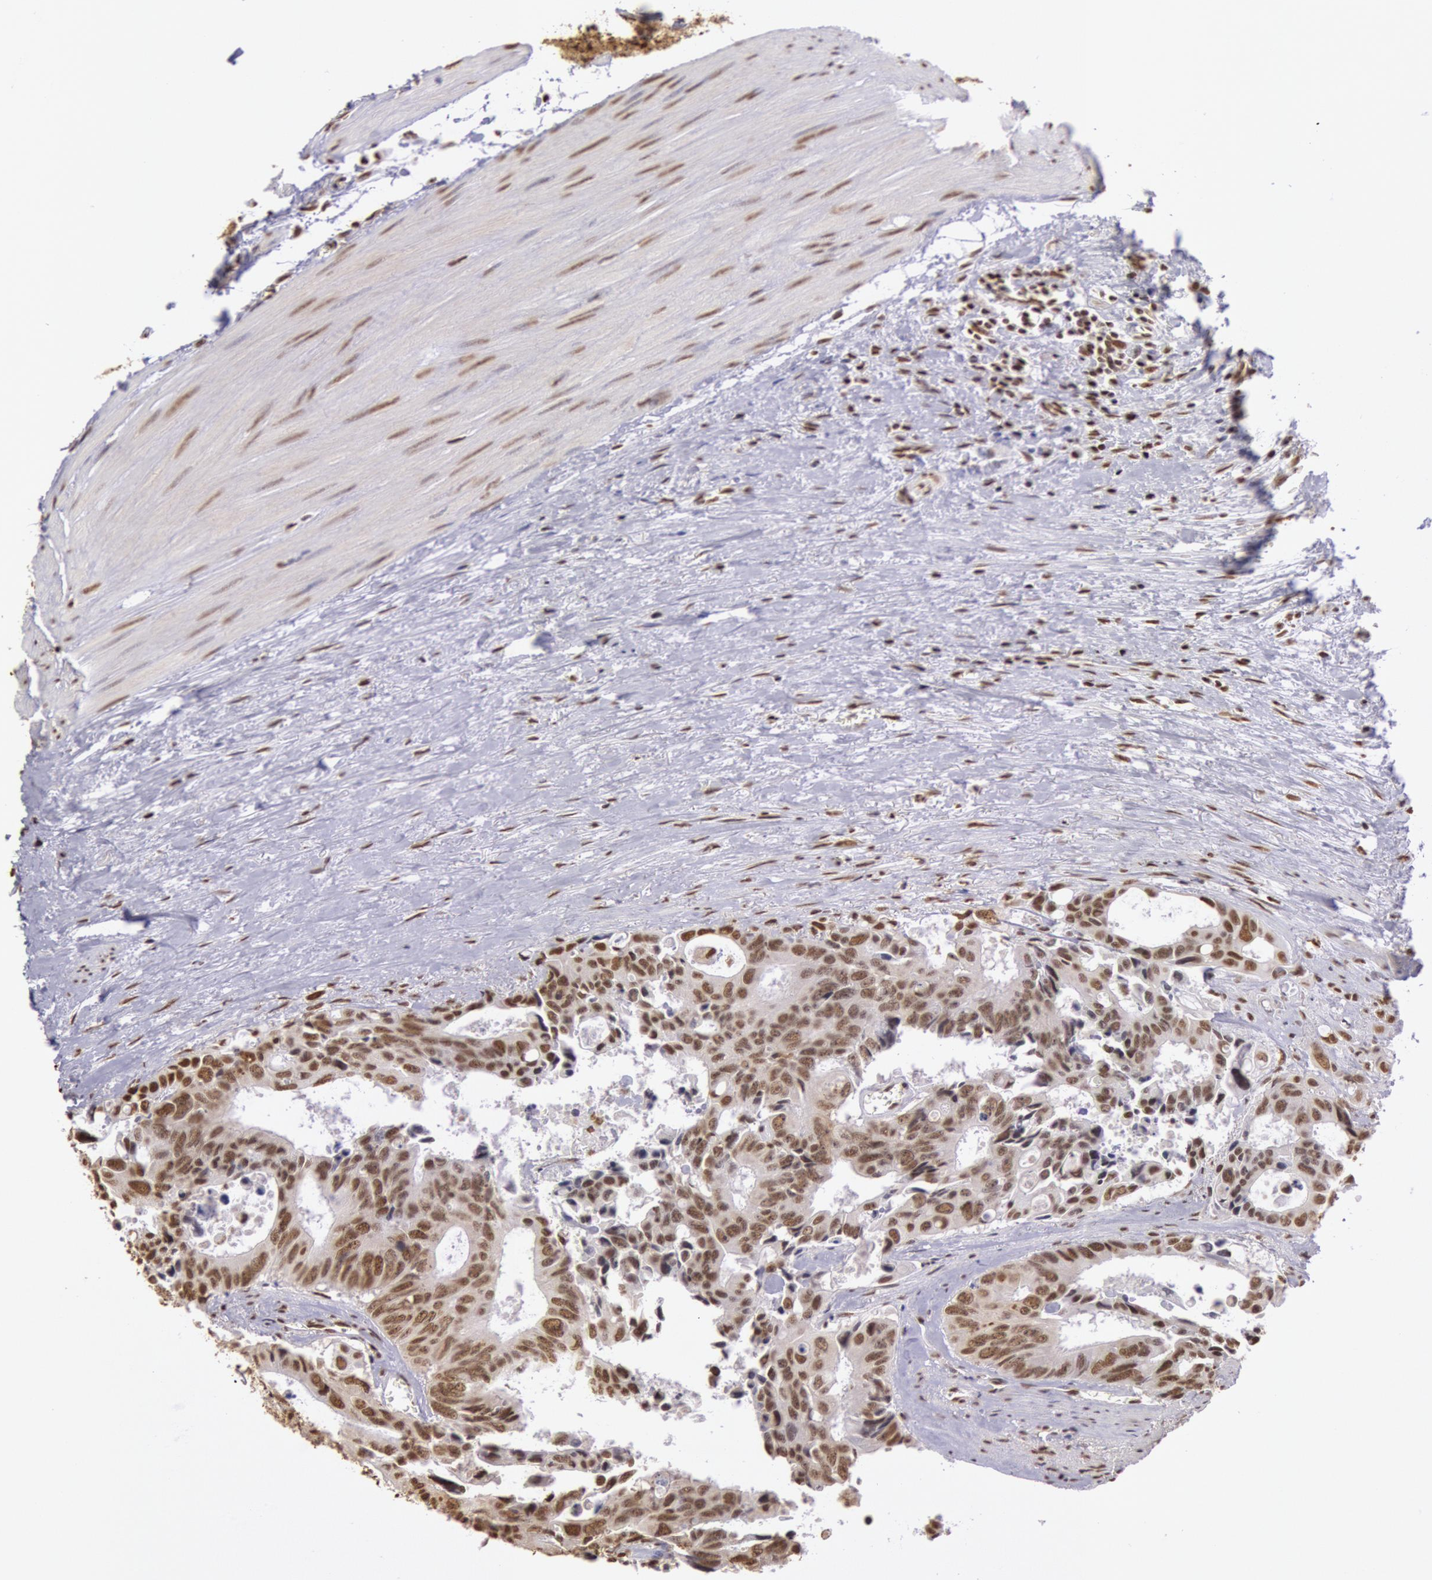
{"staining": {"intensity": "moderate", "quantity": ">75%", "location": "nuclear"}, "tissue": "colorectal cancer", "cell_type": "Tumor cells", "image_type": "cancer", "snomed": [{"axis": "morphology", "description": "Adenocarcinoma, NOS"}, {"axis": "topography", "description": "Rectum"}], "caption": "Immunohistochemical staining of human colorectal adenocarcinoma shows moderate nuclear protein staining in about >75% of tumor cells. The staining was performed using DAB (3,3'-diaminobenzidine), with brown indicating positive protein expression. Nuclei are stained blue with hematoxylin.", "gene": "HNRNPH2", "patient": {"sex": "male", "age": 76}}